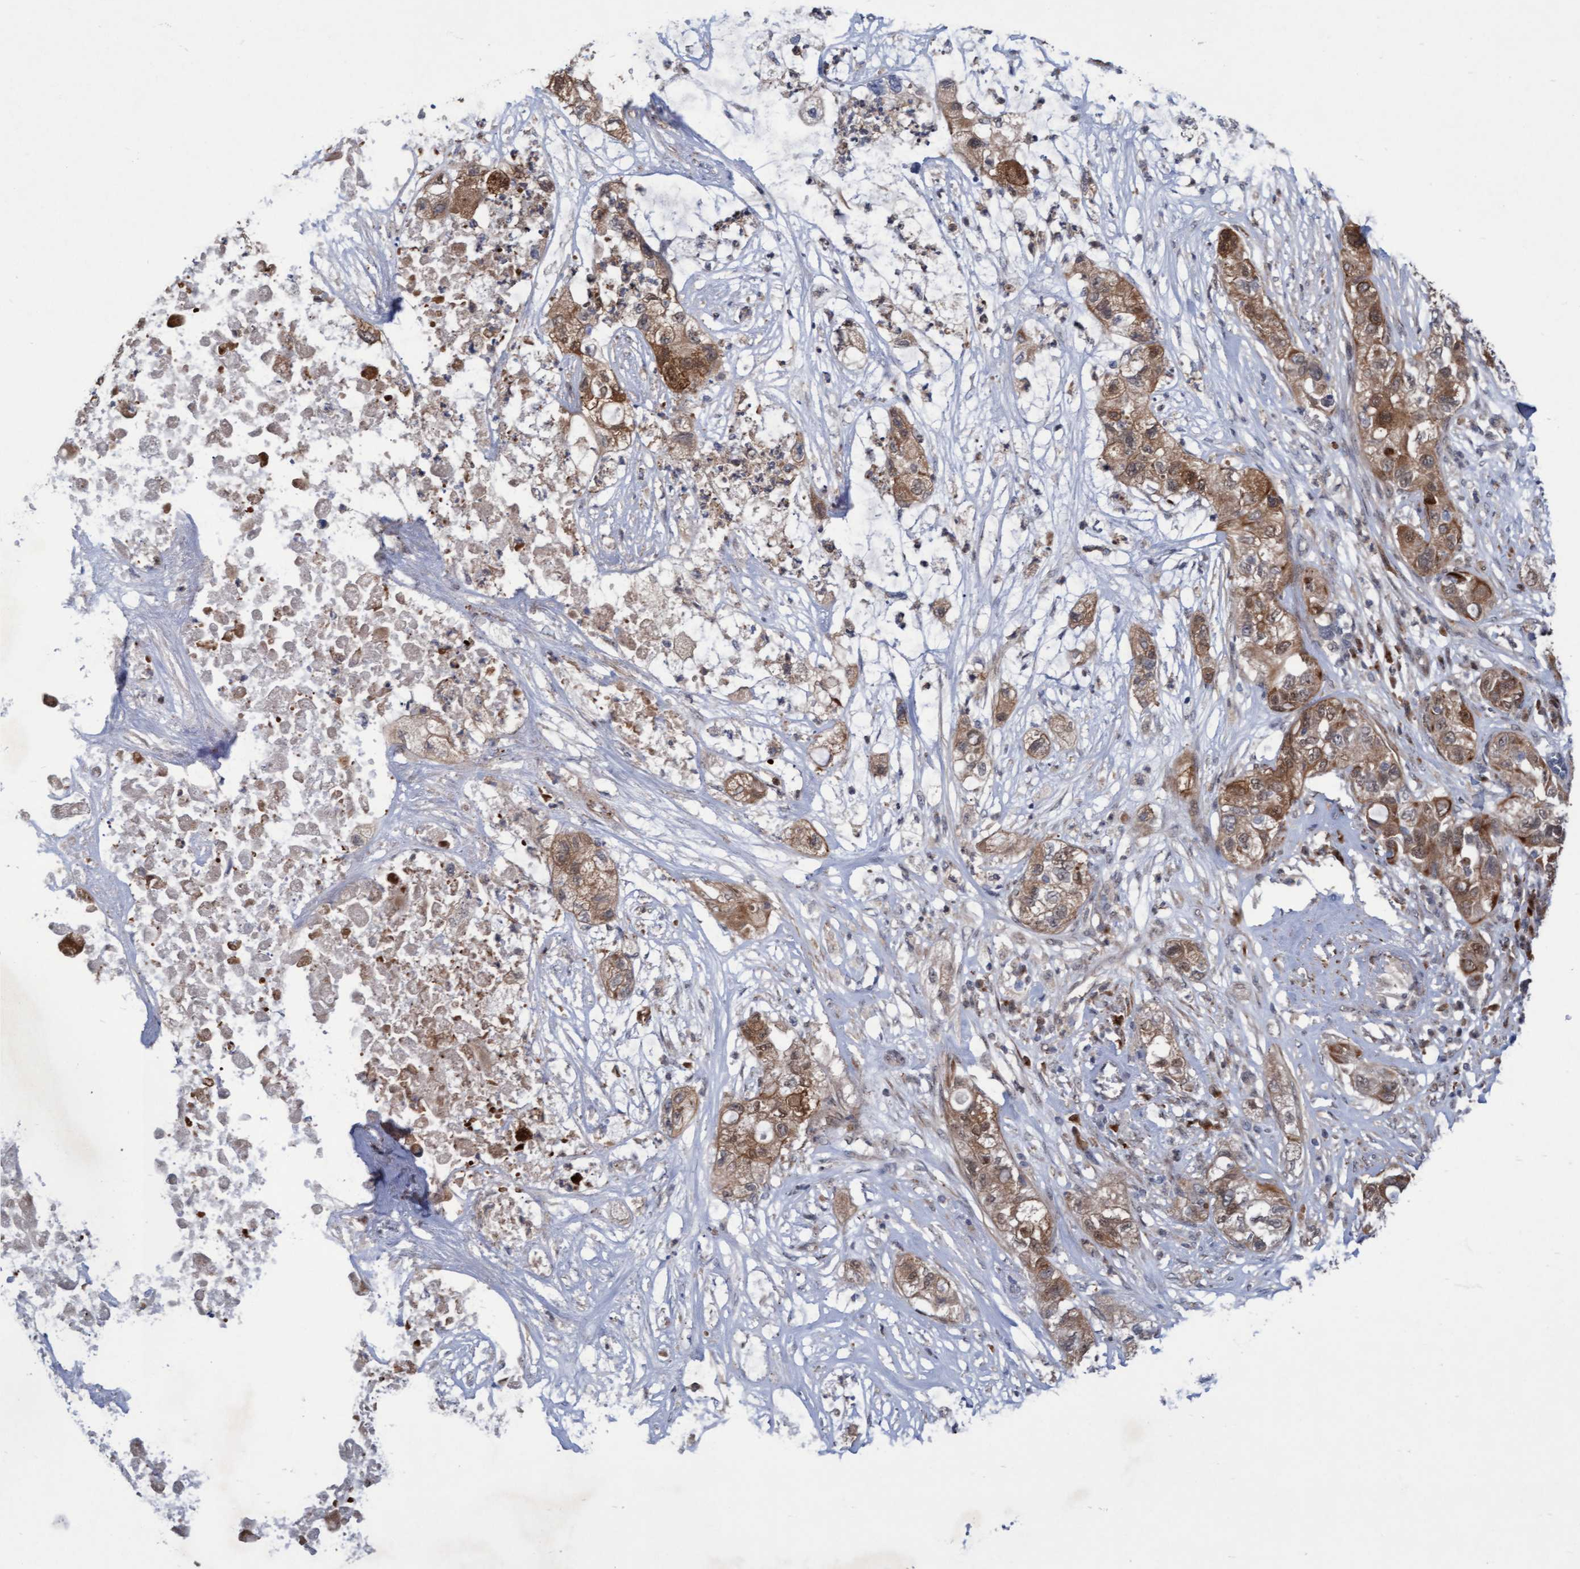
{"staining": {"intensity": "moderate", "quantity": ">75%", "location": "cytoplasmic/membranous,nuclear"}, "tissue": "pancreatic cancer", "cell_type": "Tumor cells", "image_type": "cancer", "snomed": [{"axis": "morphology", "description": "Adenocarcinoma, NOS"}, {"axis": "topography", "description": "Pancreas"}], "caption": "Immunohistochemical staining of human adenocarcinoma (pancreatic) reveals medium levels of moderate cytoplasmic/membranous and nuclear positivity in about >75% of tumor cells. Using DAB (brown) and hematoxylin (blue) stains, captured at high magnification using brightfield microscopy.", "gene": "RAP1GAP2", "patient": {"sex": "female", "age": 78}}